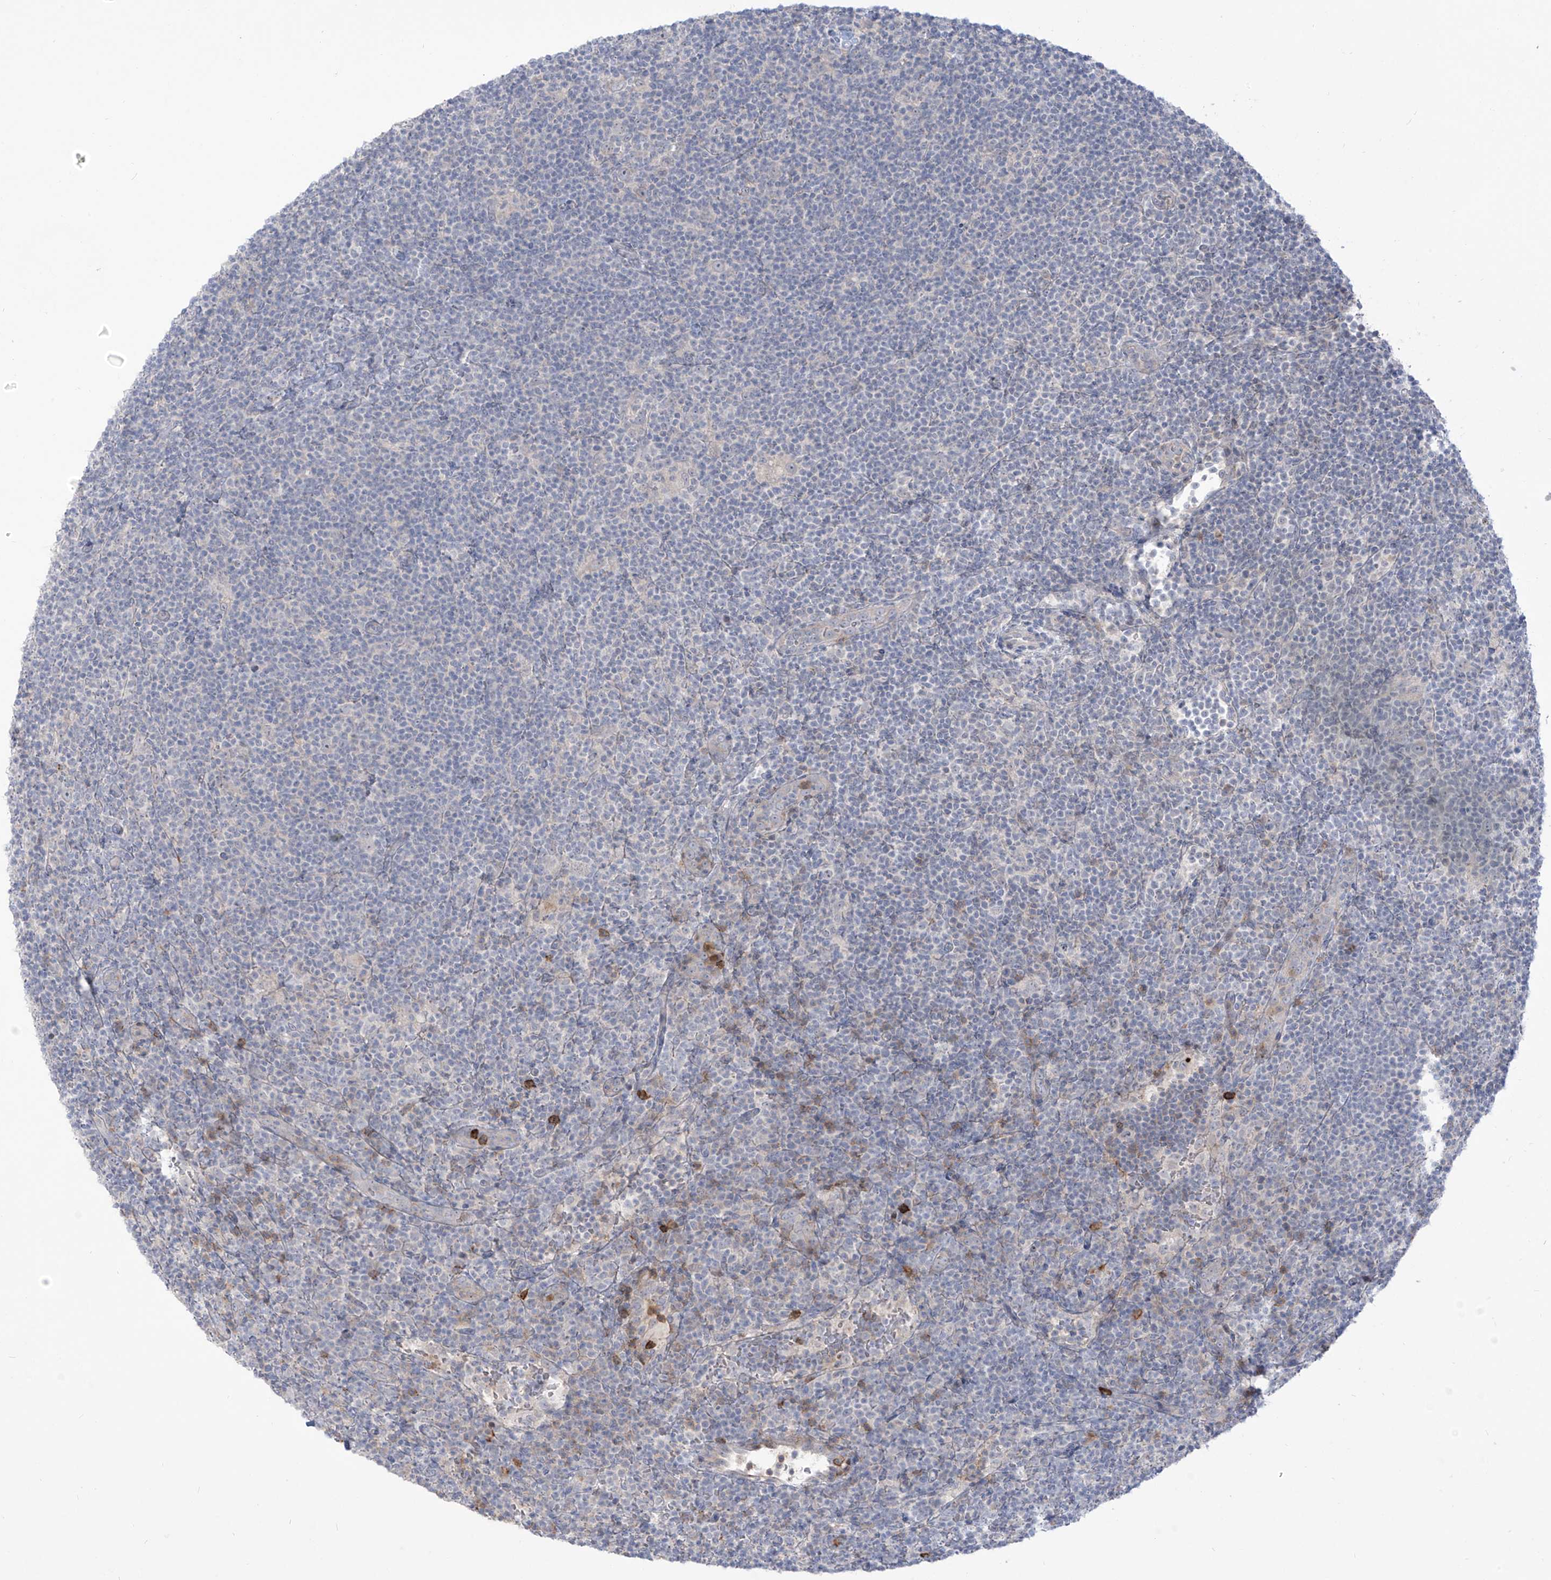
{"staining": {"intensity": "negative", "quantity": "none", "location": "none"}, "tissue": "lymphoma", "cell_type": "Tumor cells", "image_type": "cancer", "snomed": [{"axis": "morphology", "description": "Hodgkin's disease, NOS"}, {"axis": "topography", "description": "Lymph node"}], "caption": "High power microscopy photomicrograph of an immunohistochemistry (IHC) photomicrograph of lymphoma, revealing no significant expression in tumor cells. Nuclei are stained in blue.", "gene": "NOTO", "patient": {"sex": "female", "age": 57}}